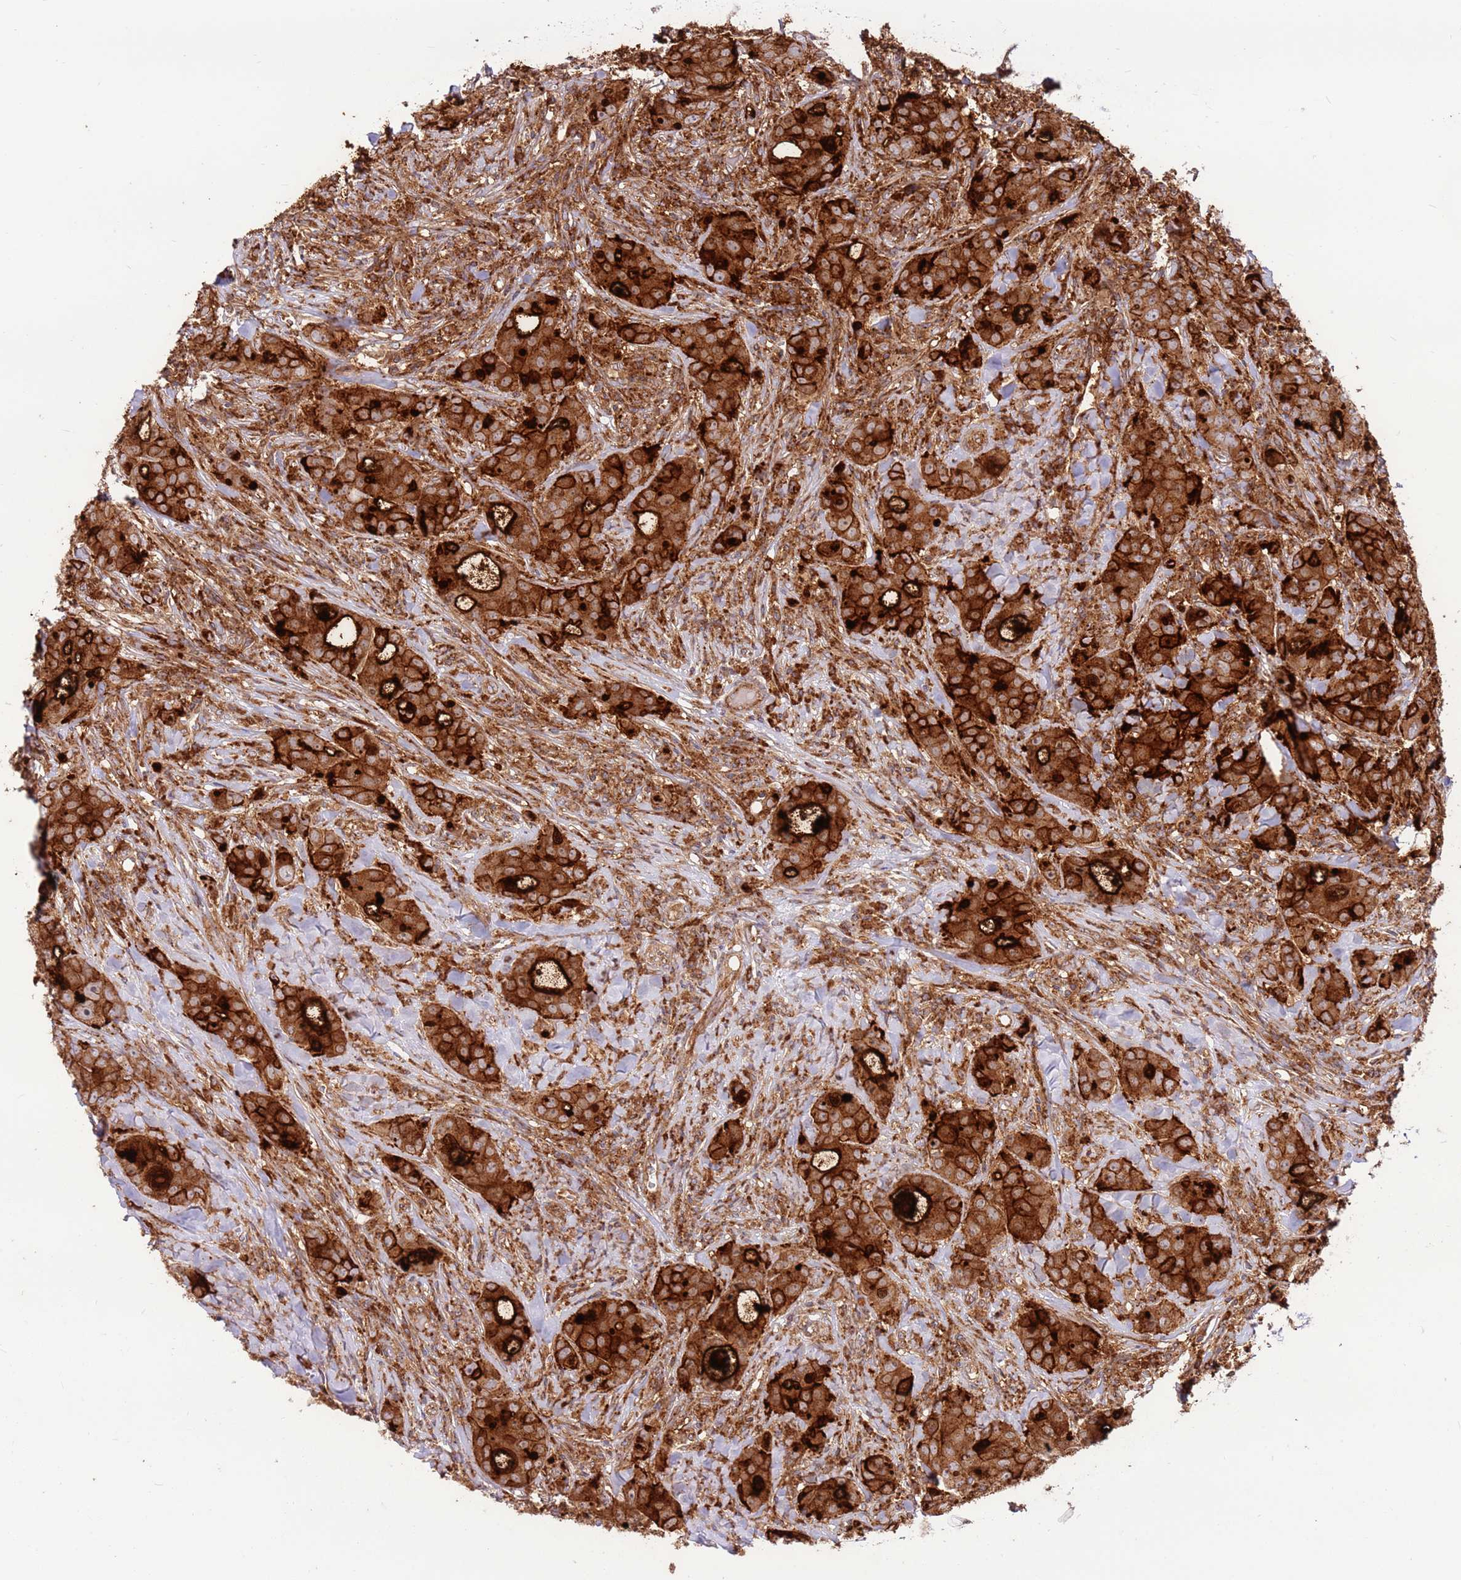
{"staining": {"intensity": "strong", "quantity": ">75%", "location": "cytoplasmic/membranous"}, "tissue": "breast cancer", "cell_type": "Tumor cells", "image_type": "cancer", "snomed": [{"axis": "morphology", "description": "Duct carcinoma"}, {"axis": "topography", "description": "Breast"}], "caption": "This image shows breast invasive ductal carcinoma stained with immunohistochemistry to label a protein in brown. The cytoplasmic/membranous of tumor cells show strong positivity for the protein. Nuclei are counter-stained blue.", "gene": "DDX19B", "patient": {"sex": "female", "age": 43}}